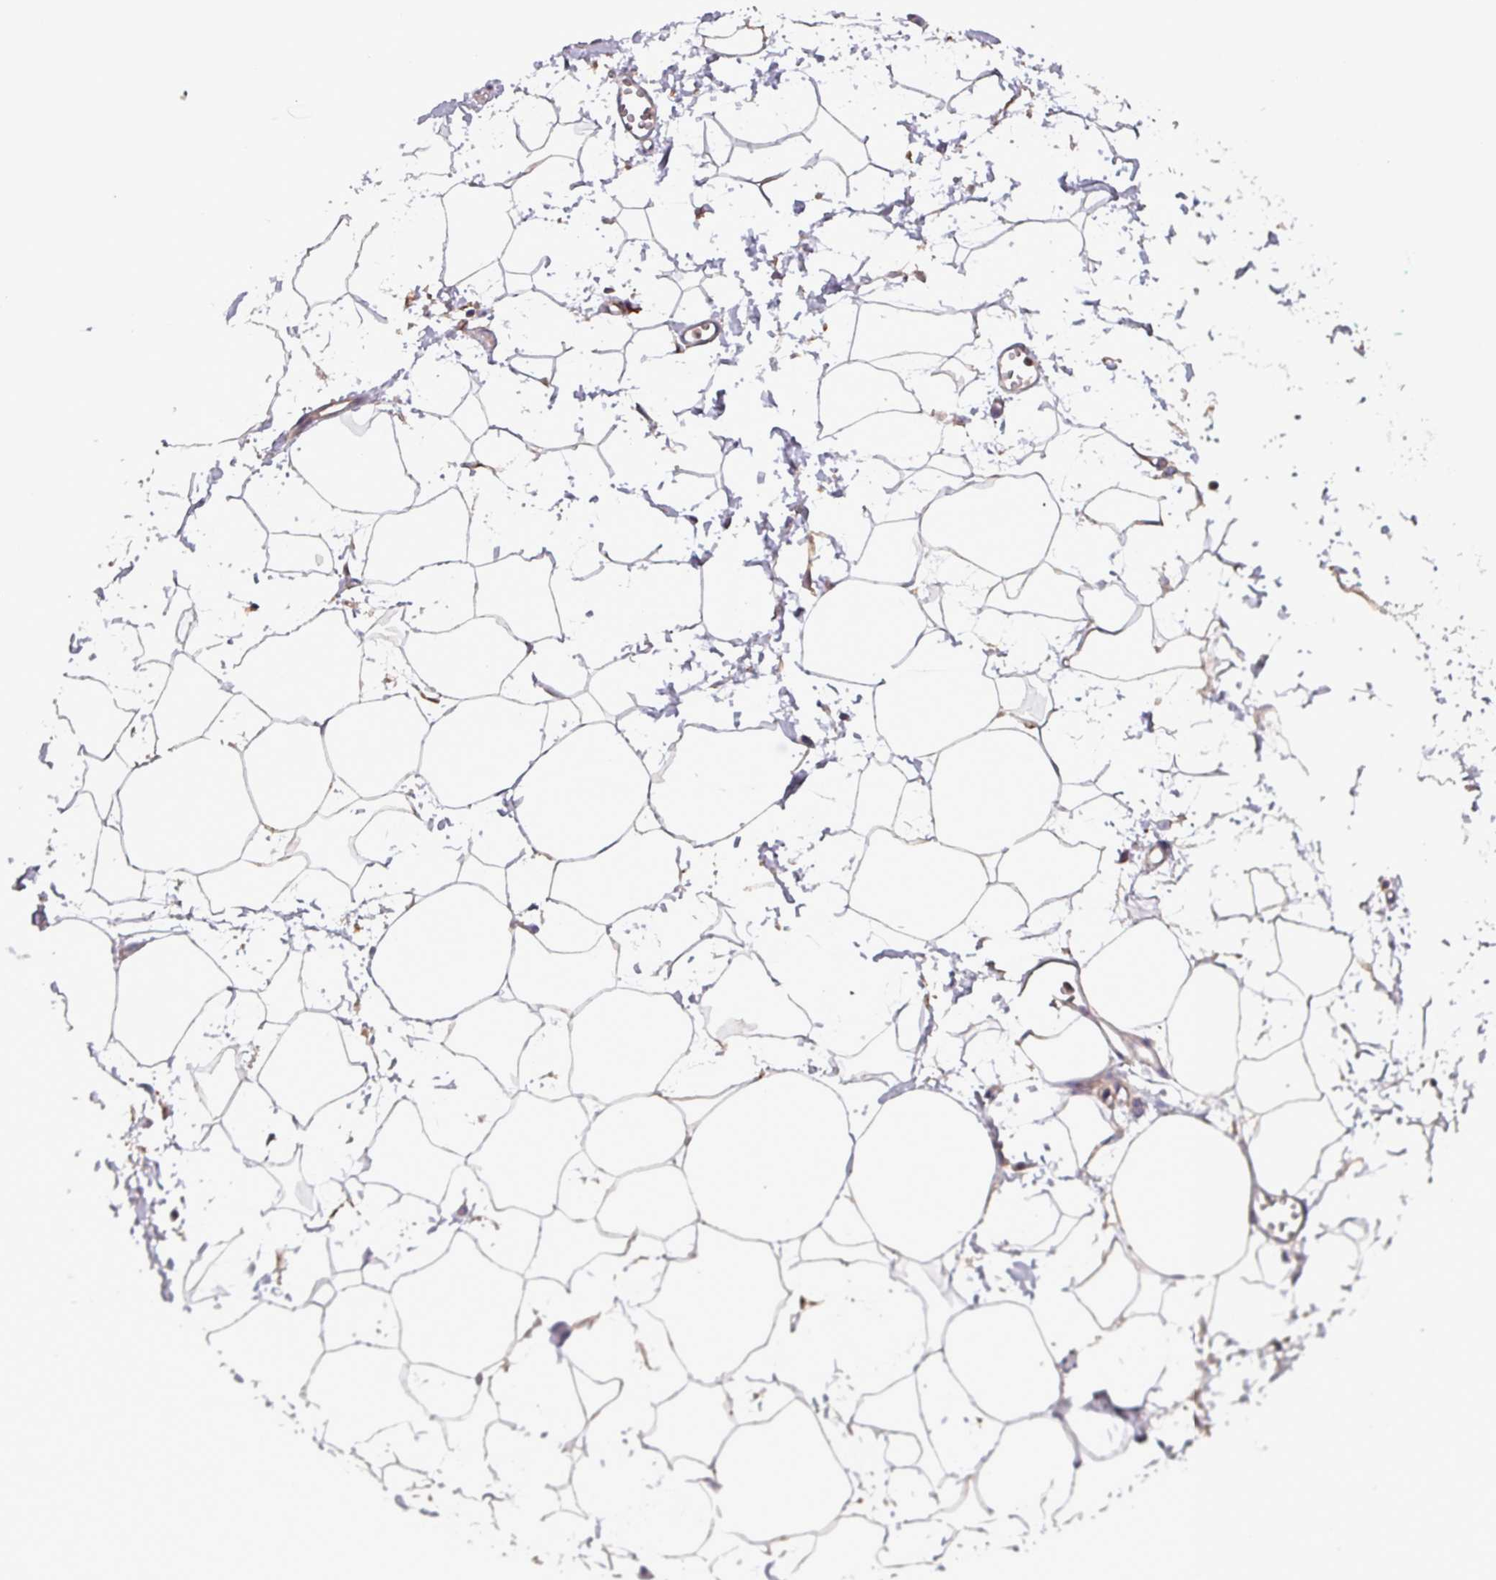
{"staining": {"intensity": "negative", "quantity": "none", "location": "none"}, "tissue": "adipose tissue", "cell_type": "Adipocytes", "image_type": "normal", "snomed": [{"axis": "morphology", "description": "Normal tissue, NOS"}, {"axis": "topography", "description": "Prostate"}, {"axis": "topography", "description": "Peripheral nerve tissue"}], "caption": "A high-resolution histopathology image shows IHC staining of benign adipose tissue, which shows no significant staining in adipocytes.", "gene": "SCIN", "patient": {"sex": "male", "age": 55}}